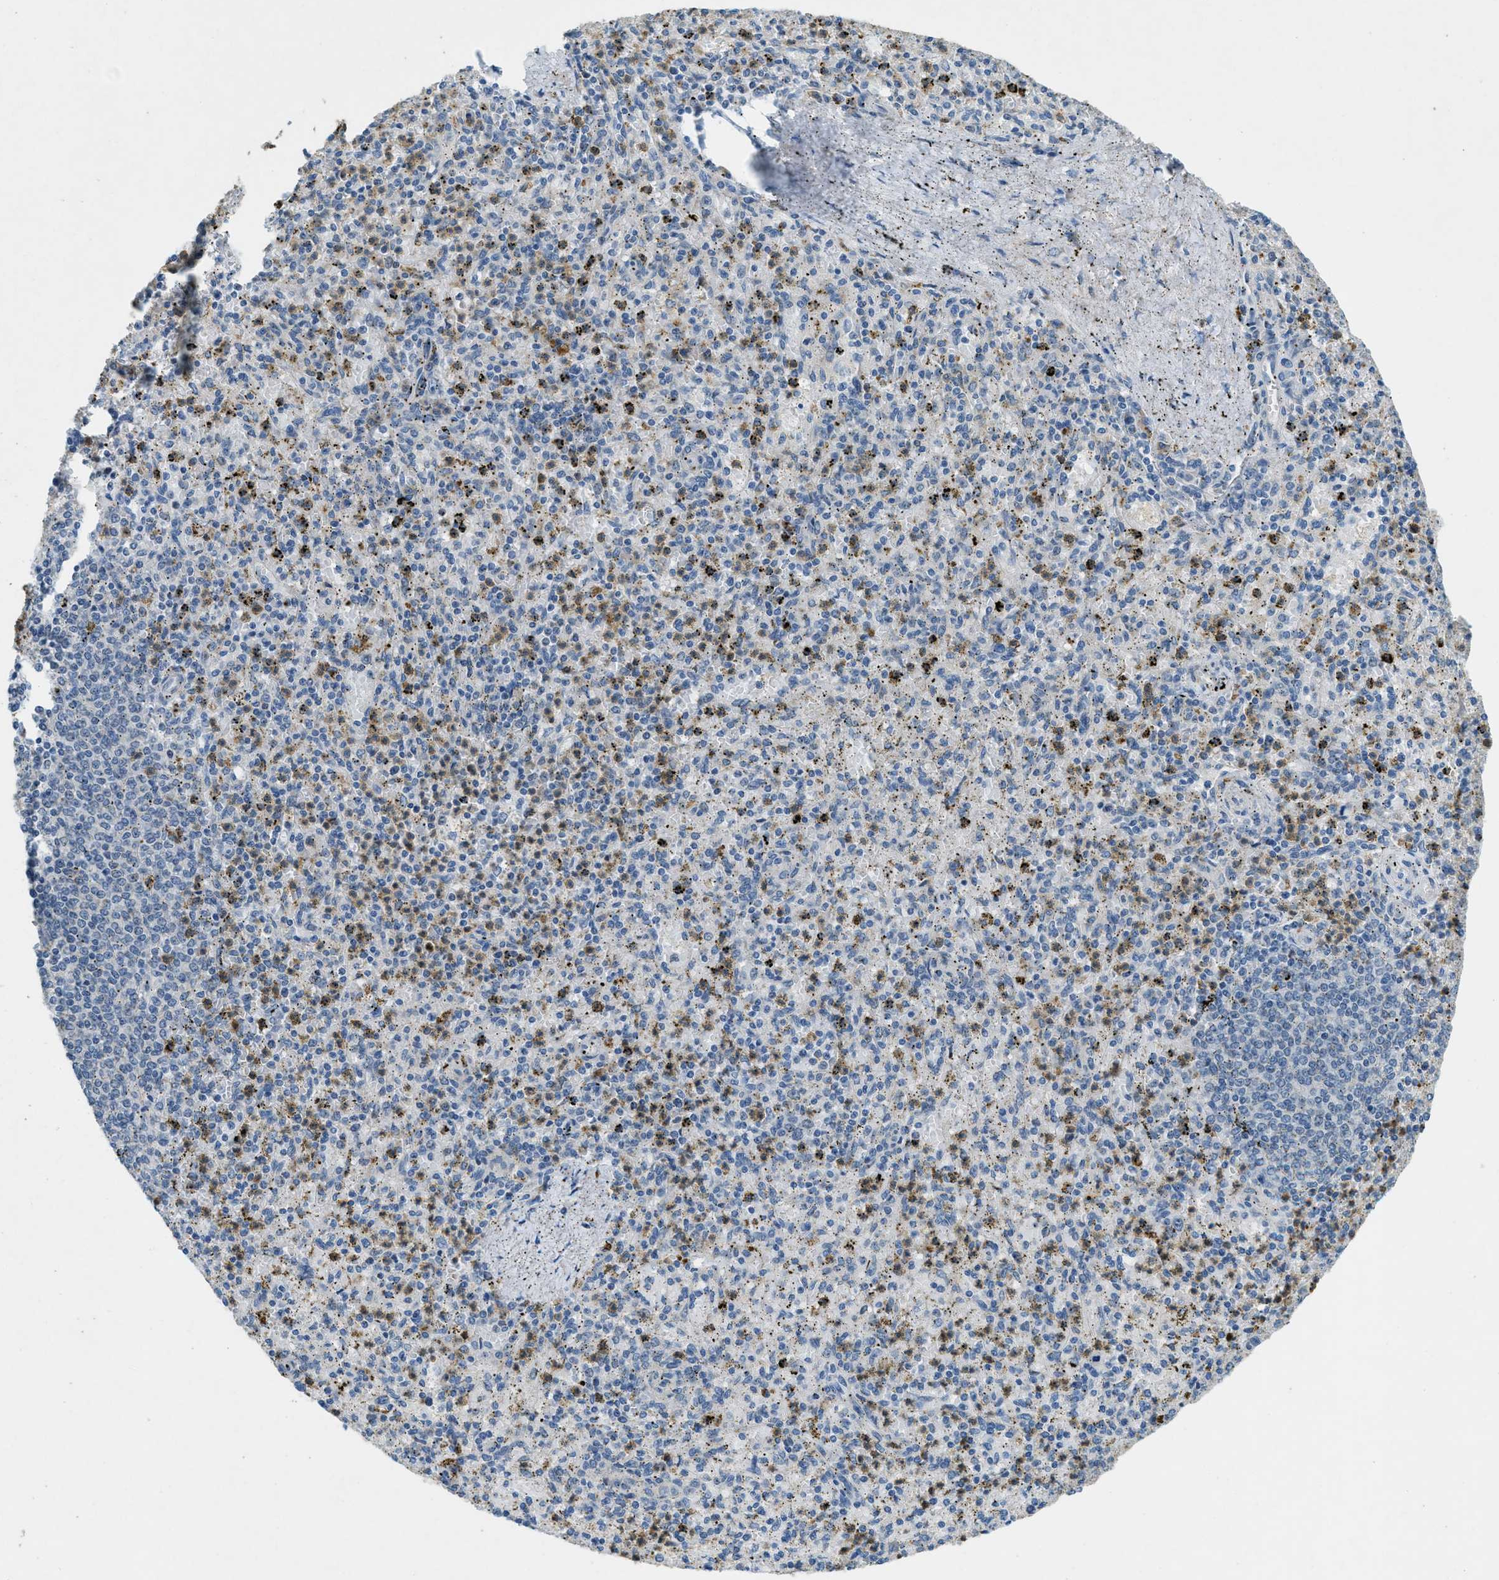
{"staining": {"intensity": "moderate", "quantity": "25%-75%", "location": "cytoplasmic/membranous"}, "tissue": "spleen", "cell_type": "Cells in red pulp", "image_type": "normal", "snomed": [{"axis": "morphology", "description": "Normal tissue, NOS"}, {"axis": "topography", "description": "Spleen"}], "caption": "Spleen stained with a brown dye shows moderate cytoplasmic/membranous positive expression in approximately 25%-75% of cells in red pulp.", "gene": "SNX14", "patient": {"sex": "male", "age": 72}}